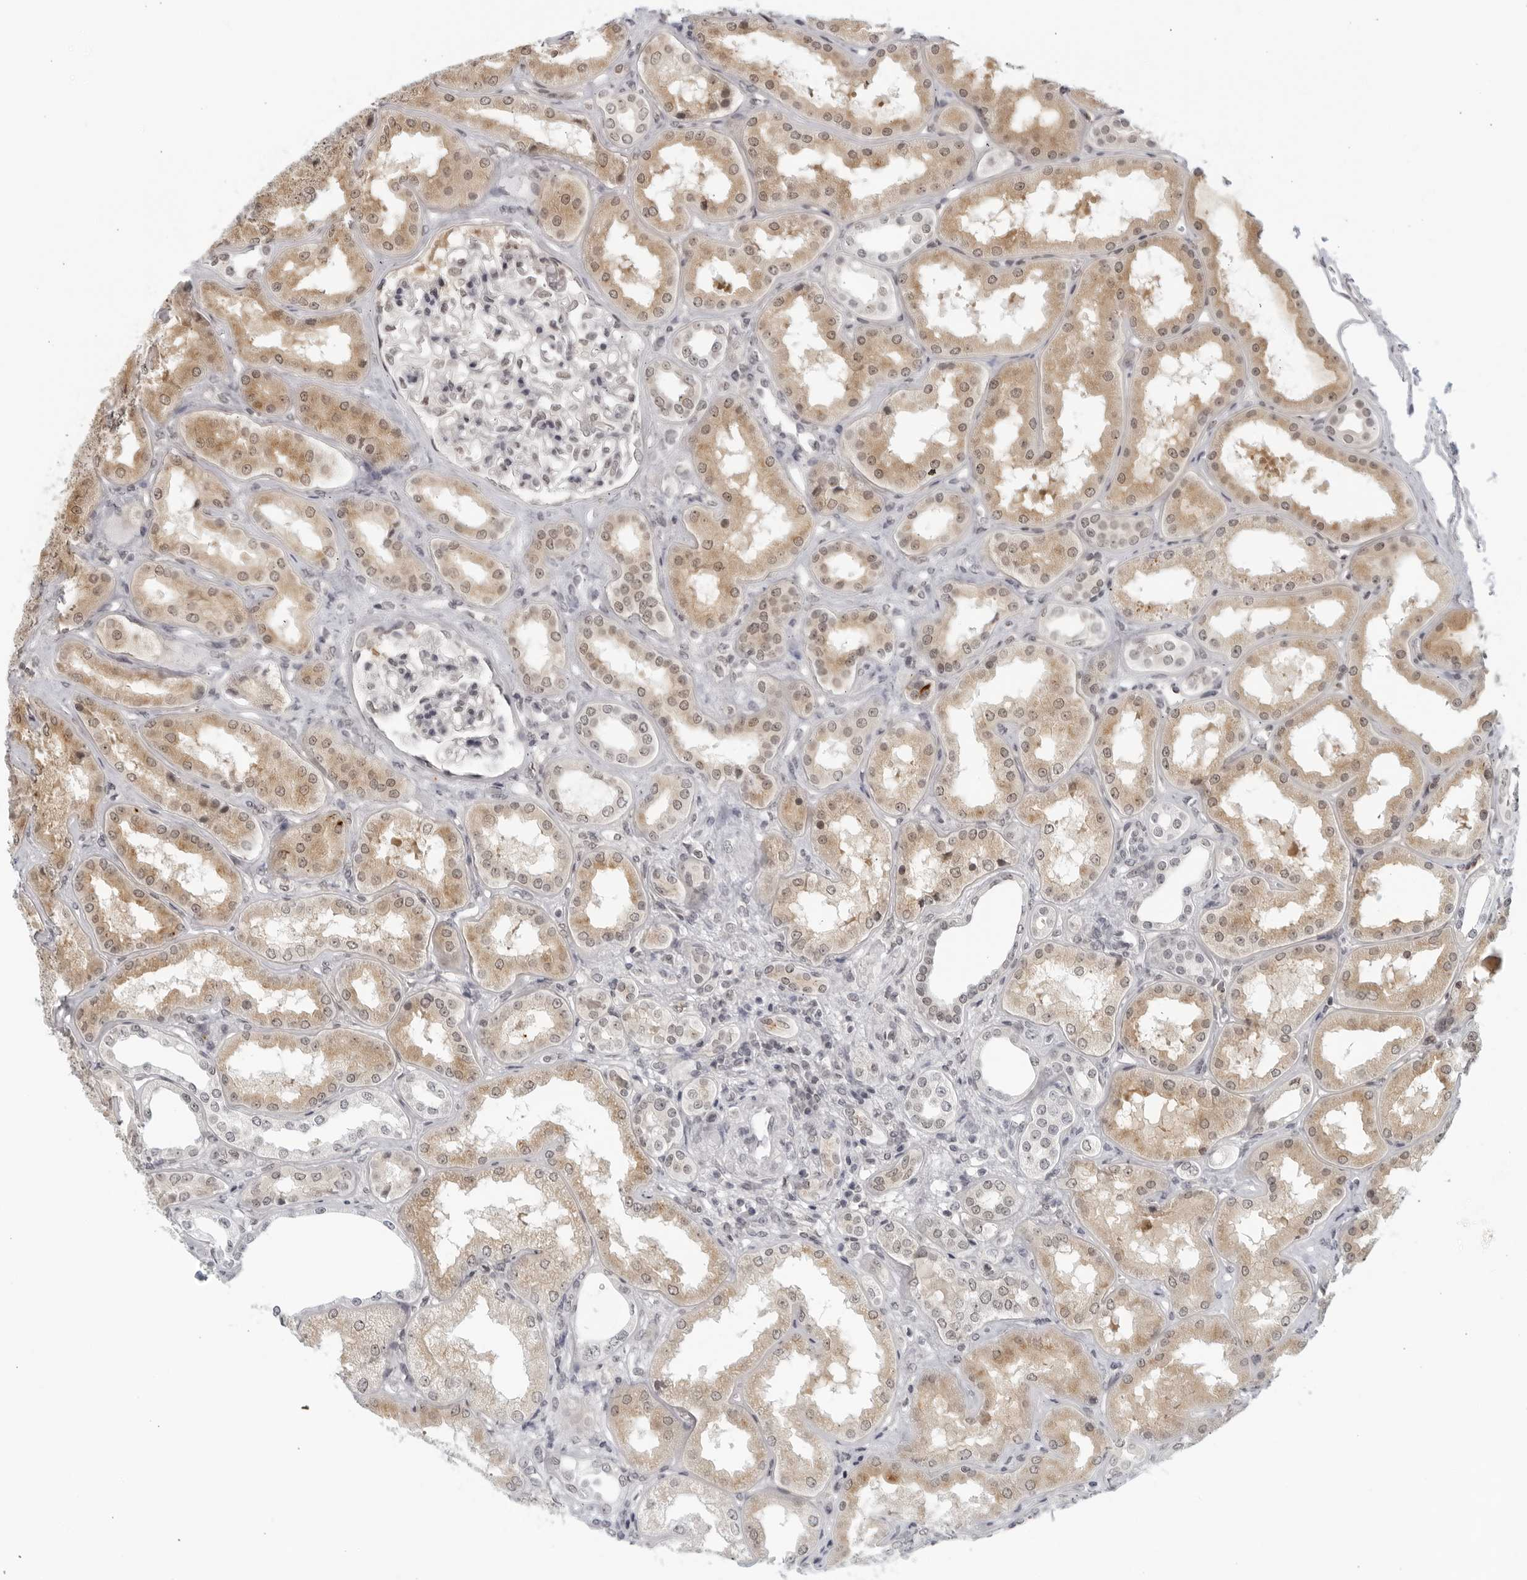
{"staining": {"intensity": "negative", "quantity": "none", "location": "none"}, "tissue": "kidney", "cell_type": "Cells in glomeruli", "image_type": "normal", "snomed": [{"axis": "morphology", "description": "Normal tissue, NOS"}, {"axis": "topography", "description": "Kidney"}], "caption": "Photomicrograph shows no significant protein positivity in cells in glomeruli of normal kidney. (Brightfield microscopy of DAB (3,3'-diaminobenzidine) immunohistochemistry (IHC) at high magnification).", "gene": "RAB11FIP3", "patient": {"sex": "female", "age": 56}}